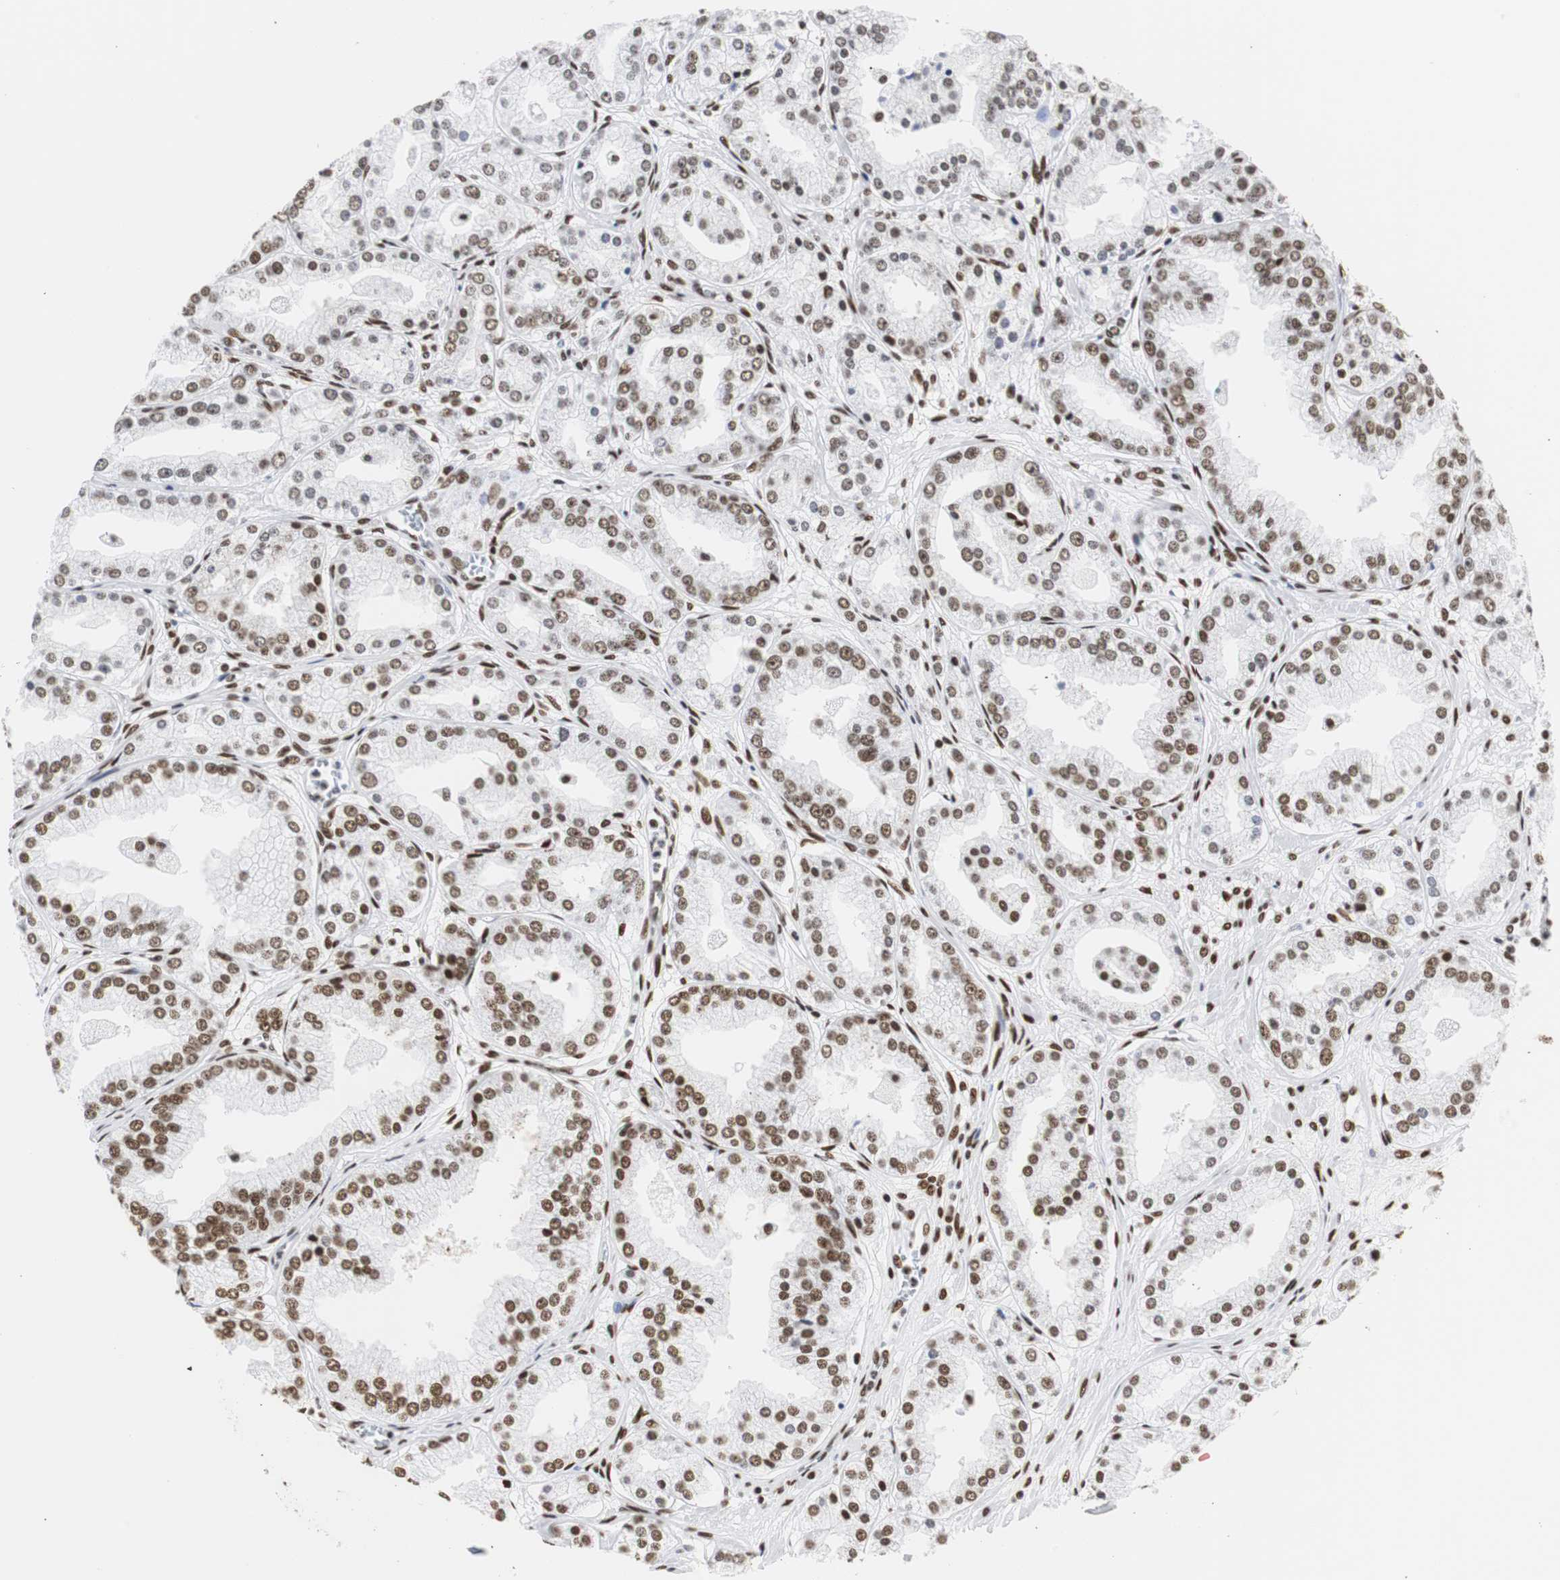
{"staining": {"intensity": "moderate", "quantity": ">75%", "location": "nuclear"}, "tissue": "prostate cancer", "cell_type": "Tumor cells", "image_type": "cancer", "snomed": [{"axis": "morphology", "description": "Adenocarcinoma, High grade"}, {"axis": "topography", "description": "Prostate"}], "caption": "Protein staining of prostate cancer tissue shows moderate nuclear staining in approximately >75% of tumor cells.", "gene": "HNRNPH2", "patient": {"sex": "male", "age": 61}}